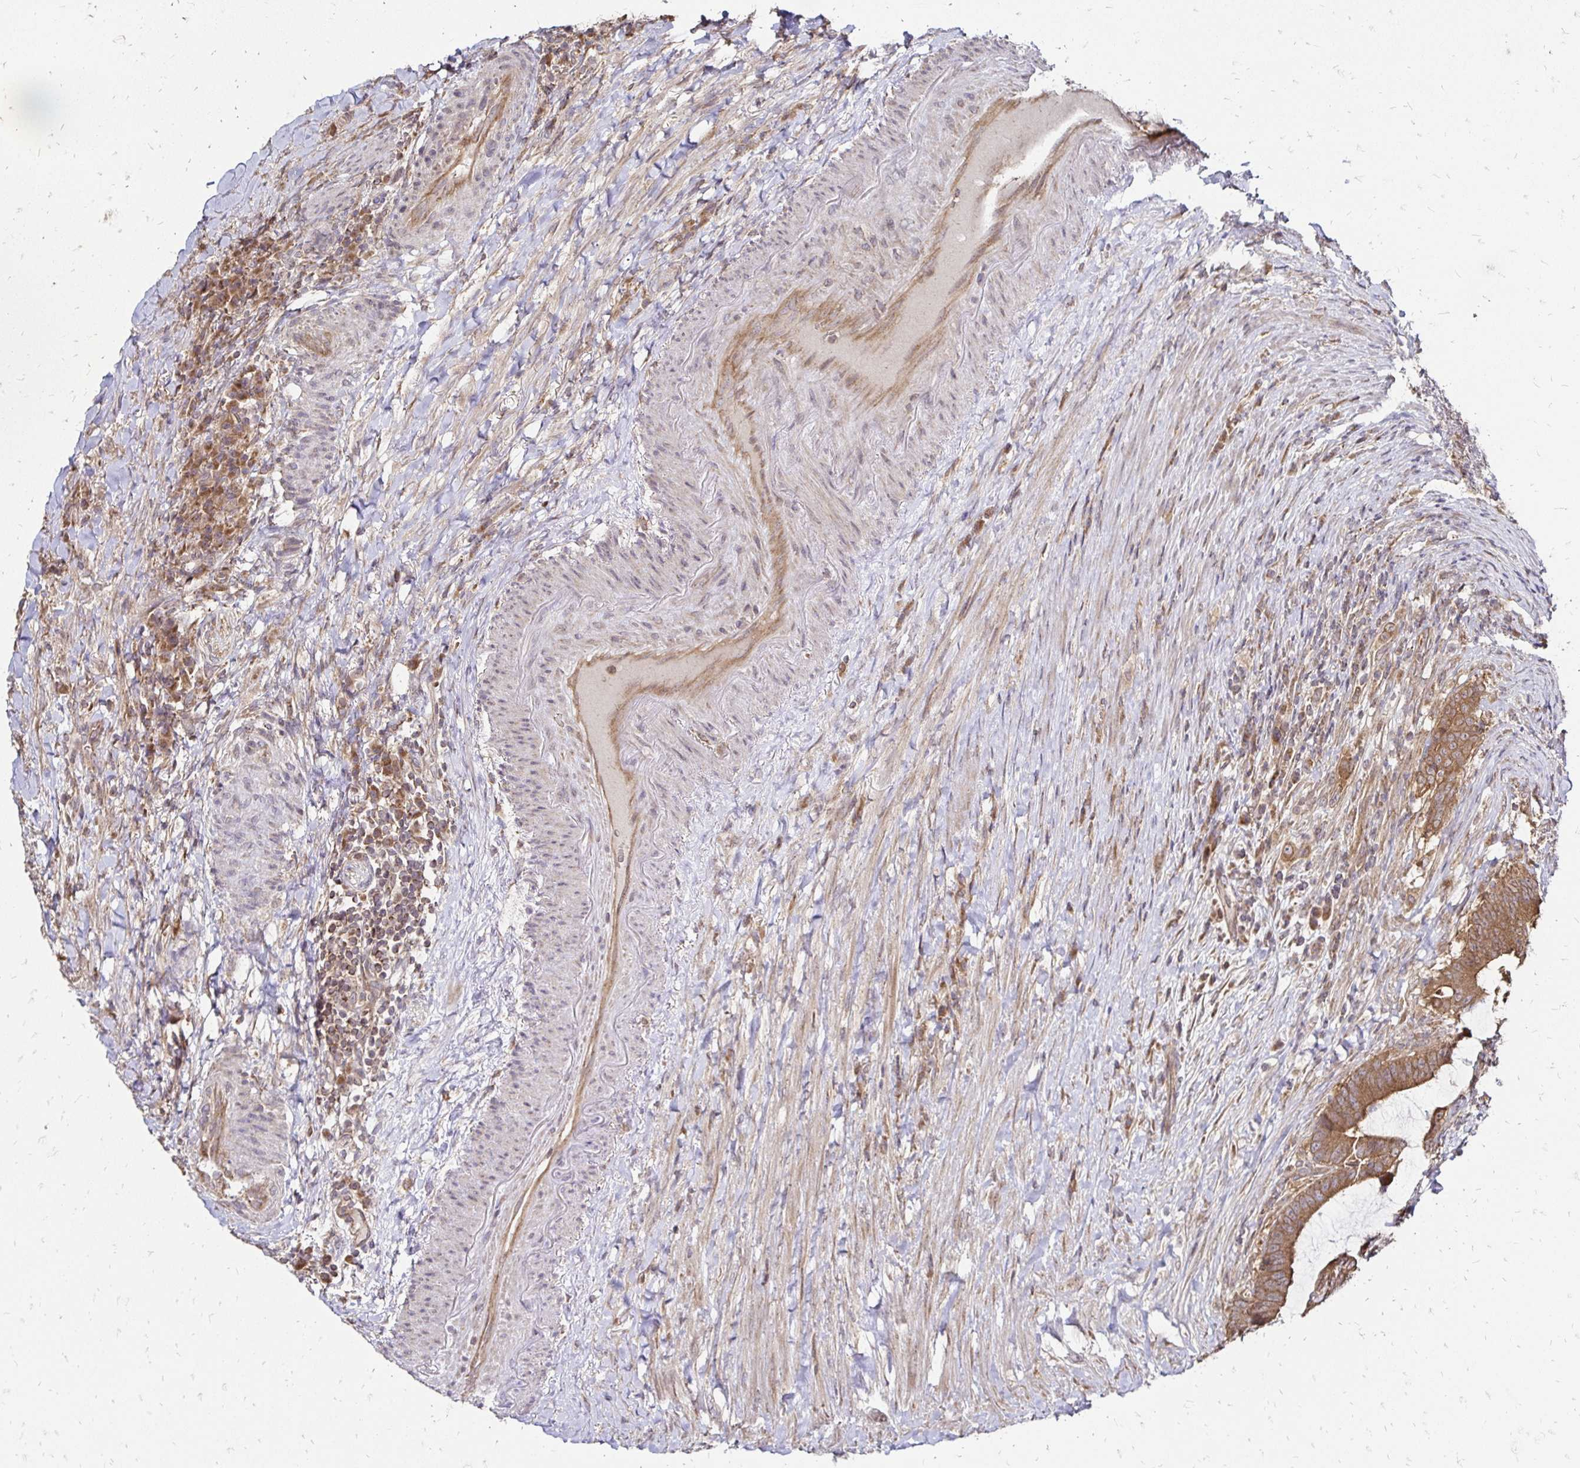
{"staining": {"intensity": "moderate", "quantity": ">75%", "location": "cytoplasmic/membranous"}, "tissue": "colorectal cancer", "cell_type": "Tumor cells", "image_type": "cancer", "snomed": [{"axis": "morphology", "description": "Adenocarcinoma, NOS"}, {"axis": "topography", "description": "Colon"}], "caption": "Colorectal adenocarcinoma stained with IHC demonstrates moderate cytoplasmic/membranous staining in about >75% of tumor cells.", "gene": "ZW10", "patient": {"sex": "female", "age": 43}}